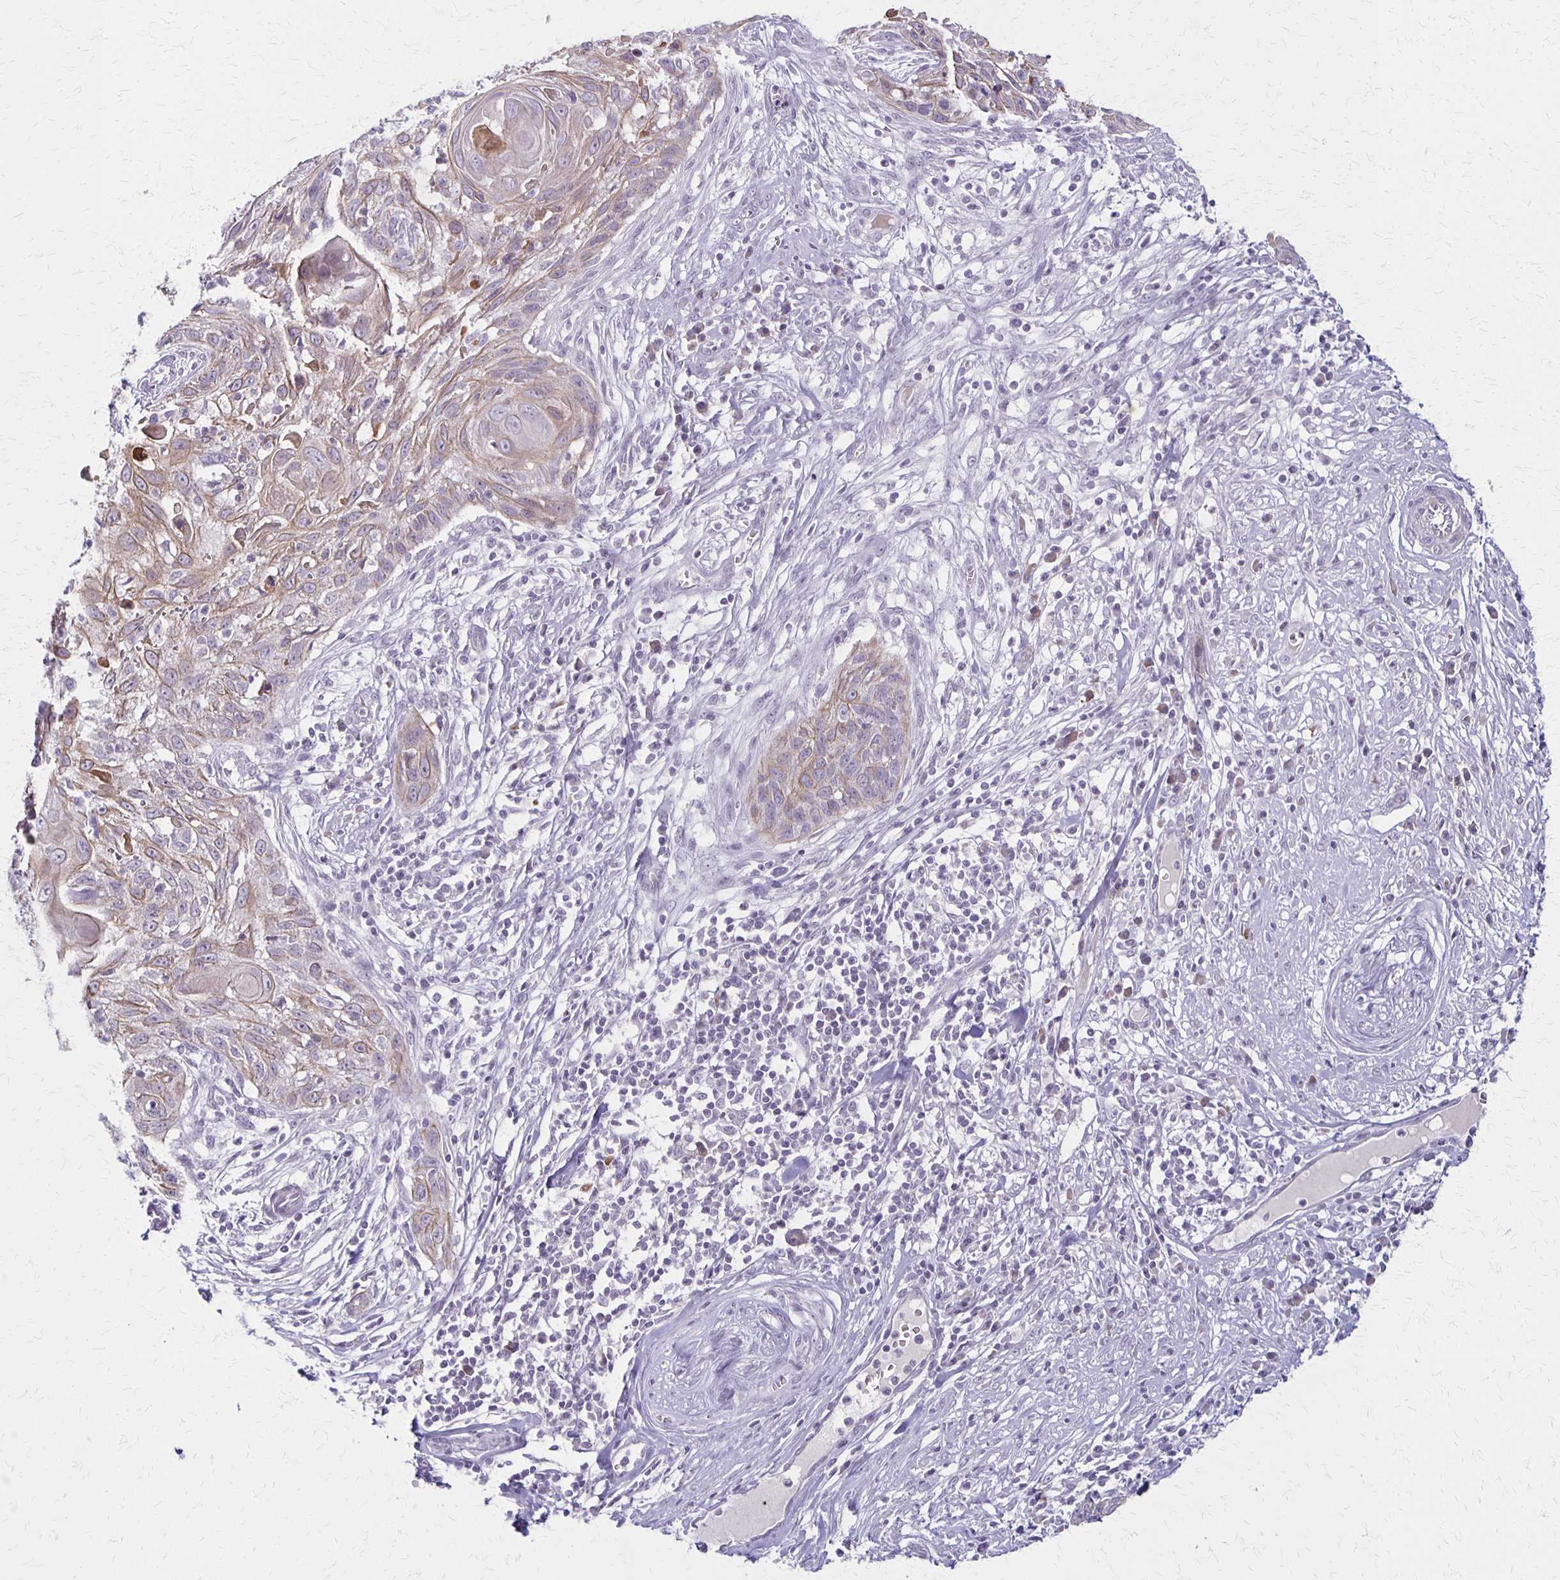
{"staining": {"intensity": "weak", "quantity": "25%-75%", "location": "cytoplasmic/membranous"}, "tissue": "skin cancer", "cell_type": "Tumor cells", "image_type": "cancer", "snomed": [{"axis": "morphology", "description": "Squamous cell carcinoma, NOS"}, {"axis": "topography", "description": "Skin"}, {"axis": "topography", "description": "Vulva"}], "caption": "This is a histology image of immunohistochemistry (IHC) staining of skin cancer (squamous cell carcinoma), which shows weak staining in the cytoplasmic/membranous of tumor cells.", "gene": "SLC35E2B", "patient": {"sex": "female", "age": 83}}